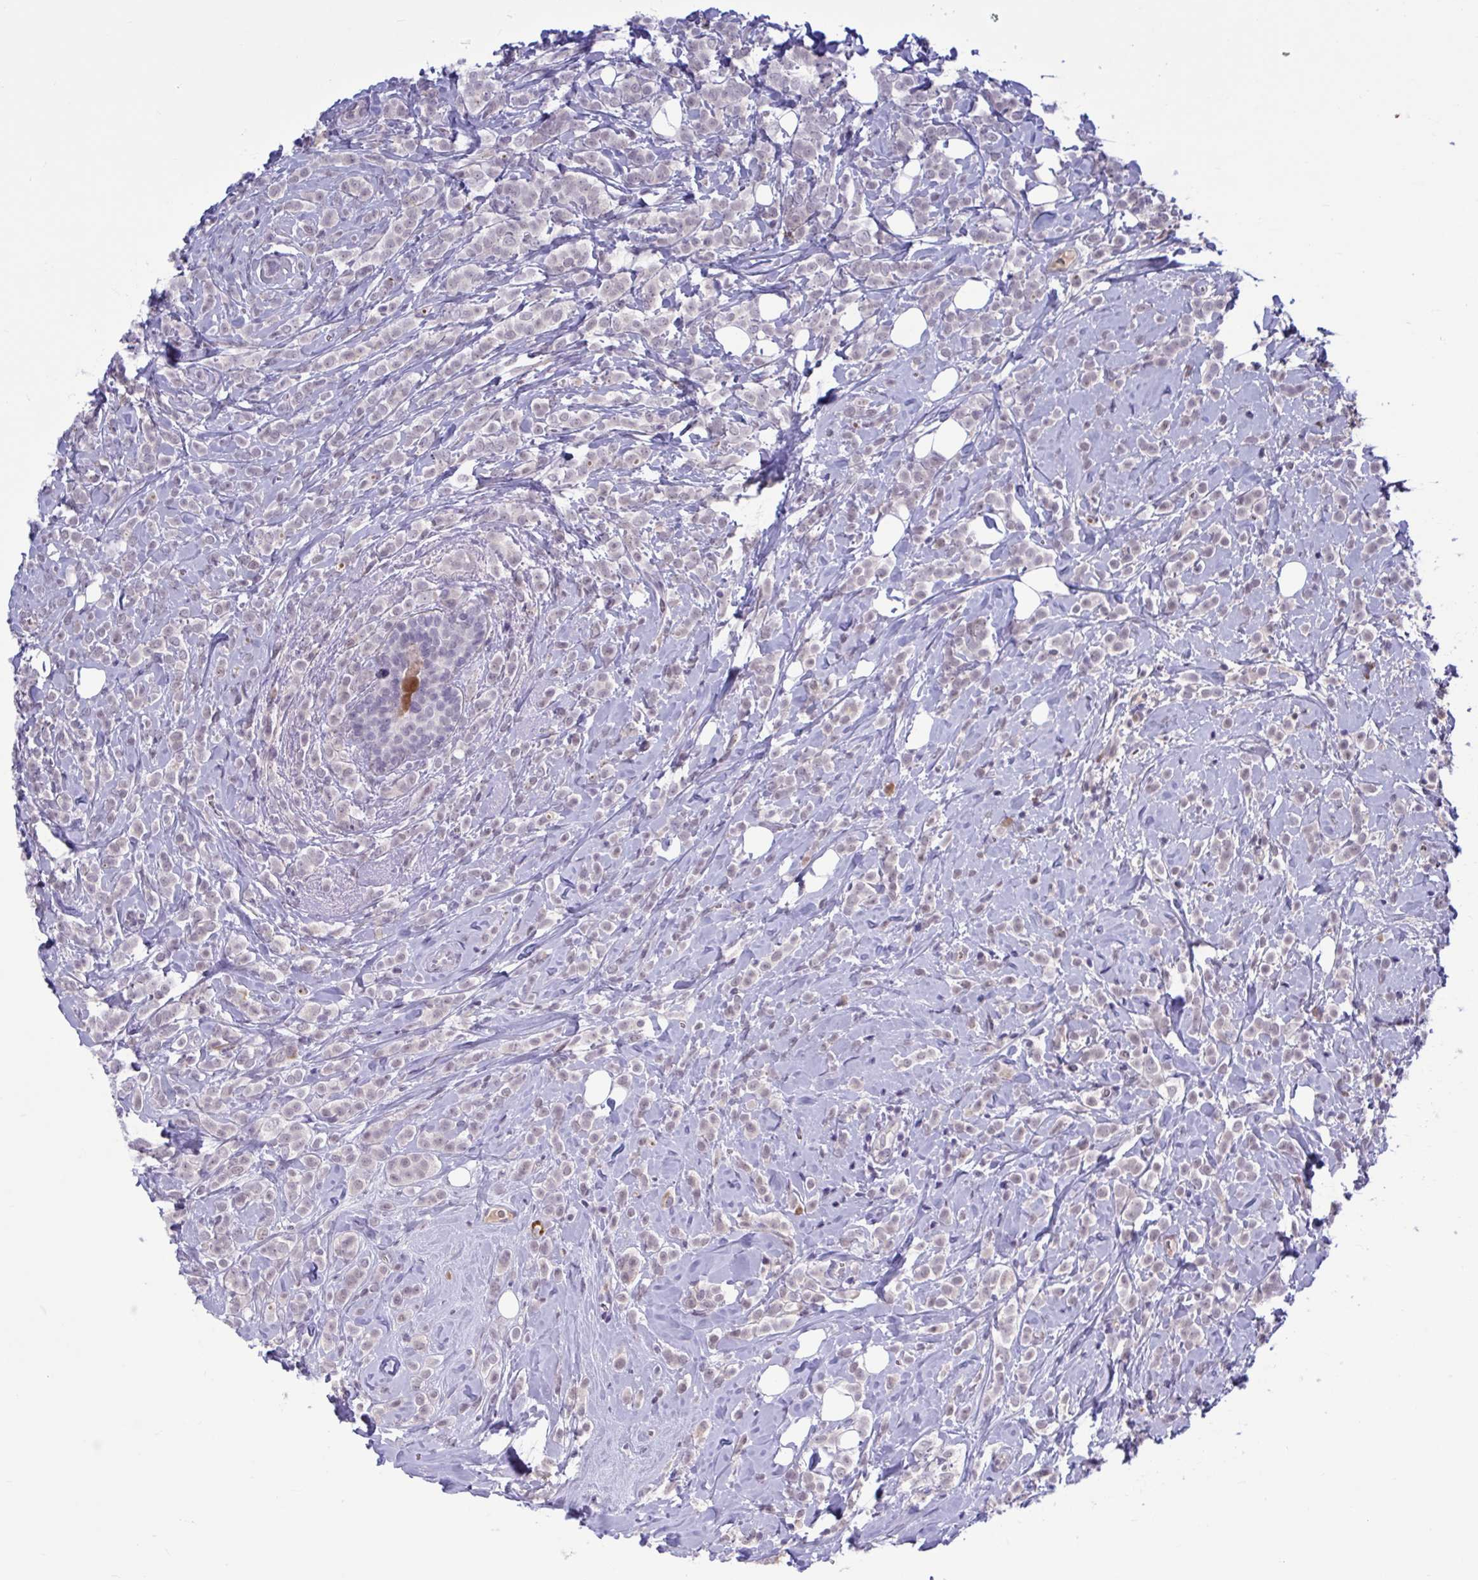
{"staining": {"intensity": "negative", "quantity": "none", "location": "none"}, "tissue": "breast cancer", "cell_type": "Tumor cells", "image_type": "cancer", "snomed": [{"axis": "morphology", "description": "Lobular carcinoma"}, {"axis": "topography", "description": "Breast"}], "caption": "IHC image of human lobular carcinoma (breast) stained for a protein (brown), which reveals no staining in tumor cells.", "gene": "CNGB3", "patient": {"sex": "female", "age": 49}}